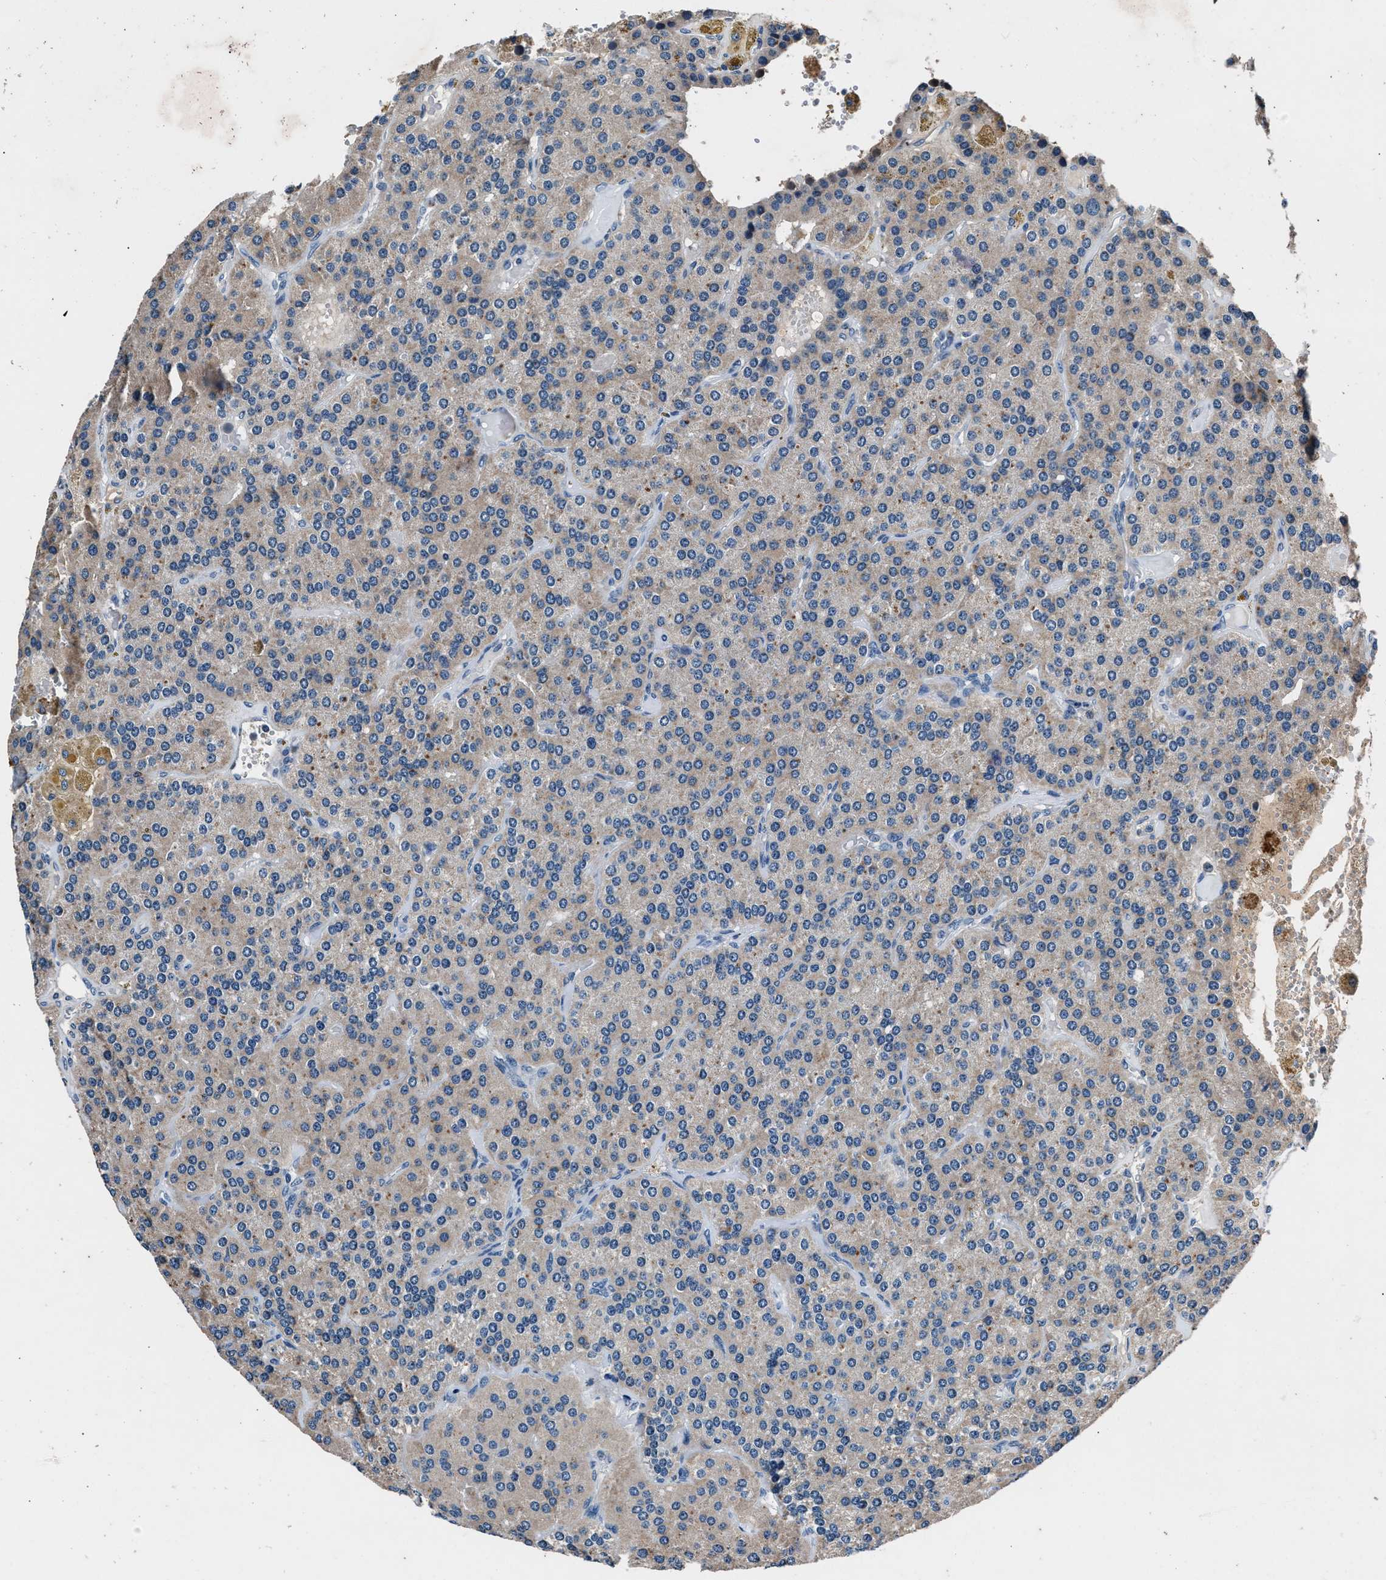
{"staining": {"intensity": "negative", "quantity": "none", "location": "none"}, "tissue": "parathyroid gland", "cell_type": "Glandular cells", "image_type": "normal", "snomed": [{"axis": "morphology", "description": "Normal tissue, NOS"}, {"axis": "morphology", "description": "Adenoma, NOS"}, {"axis": "topography", "description": "Parathyroid gland"}], "caption": "There is no significant positivity in glandular cells of parathyroid gland. Brightfield microscopy of IHC stained with DAB (3,3'-diaminobenzidine) (brown) and hematoxylin (blue), captured at high magnification.", "gene": "DENND6B", "patient": {"sex": "female", "age": 86}}